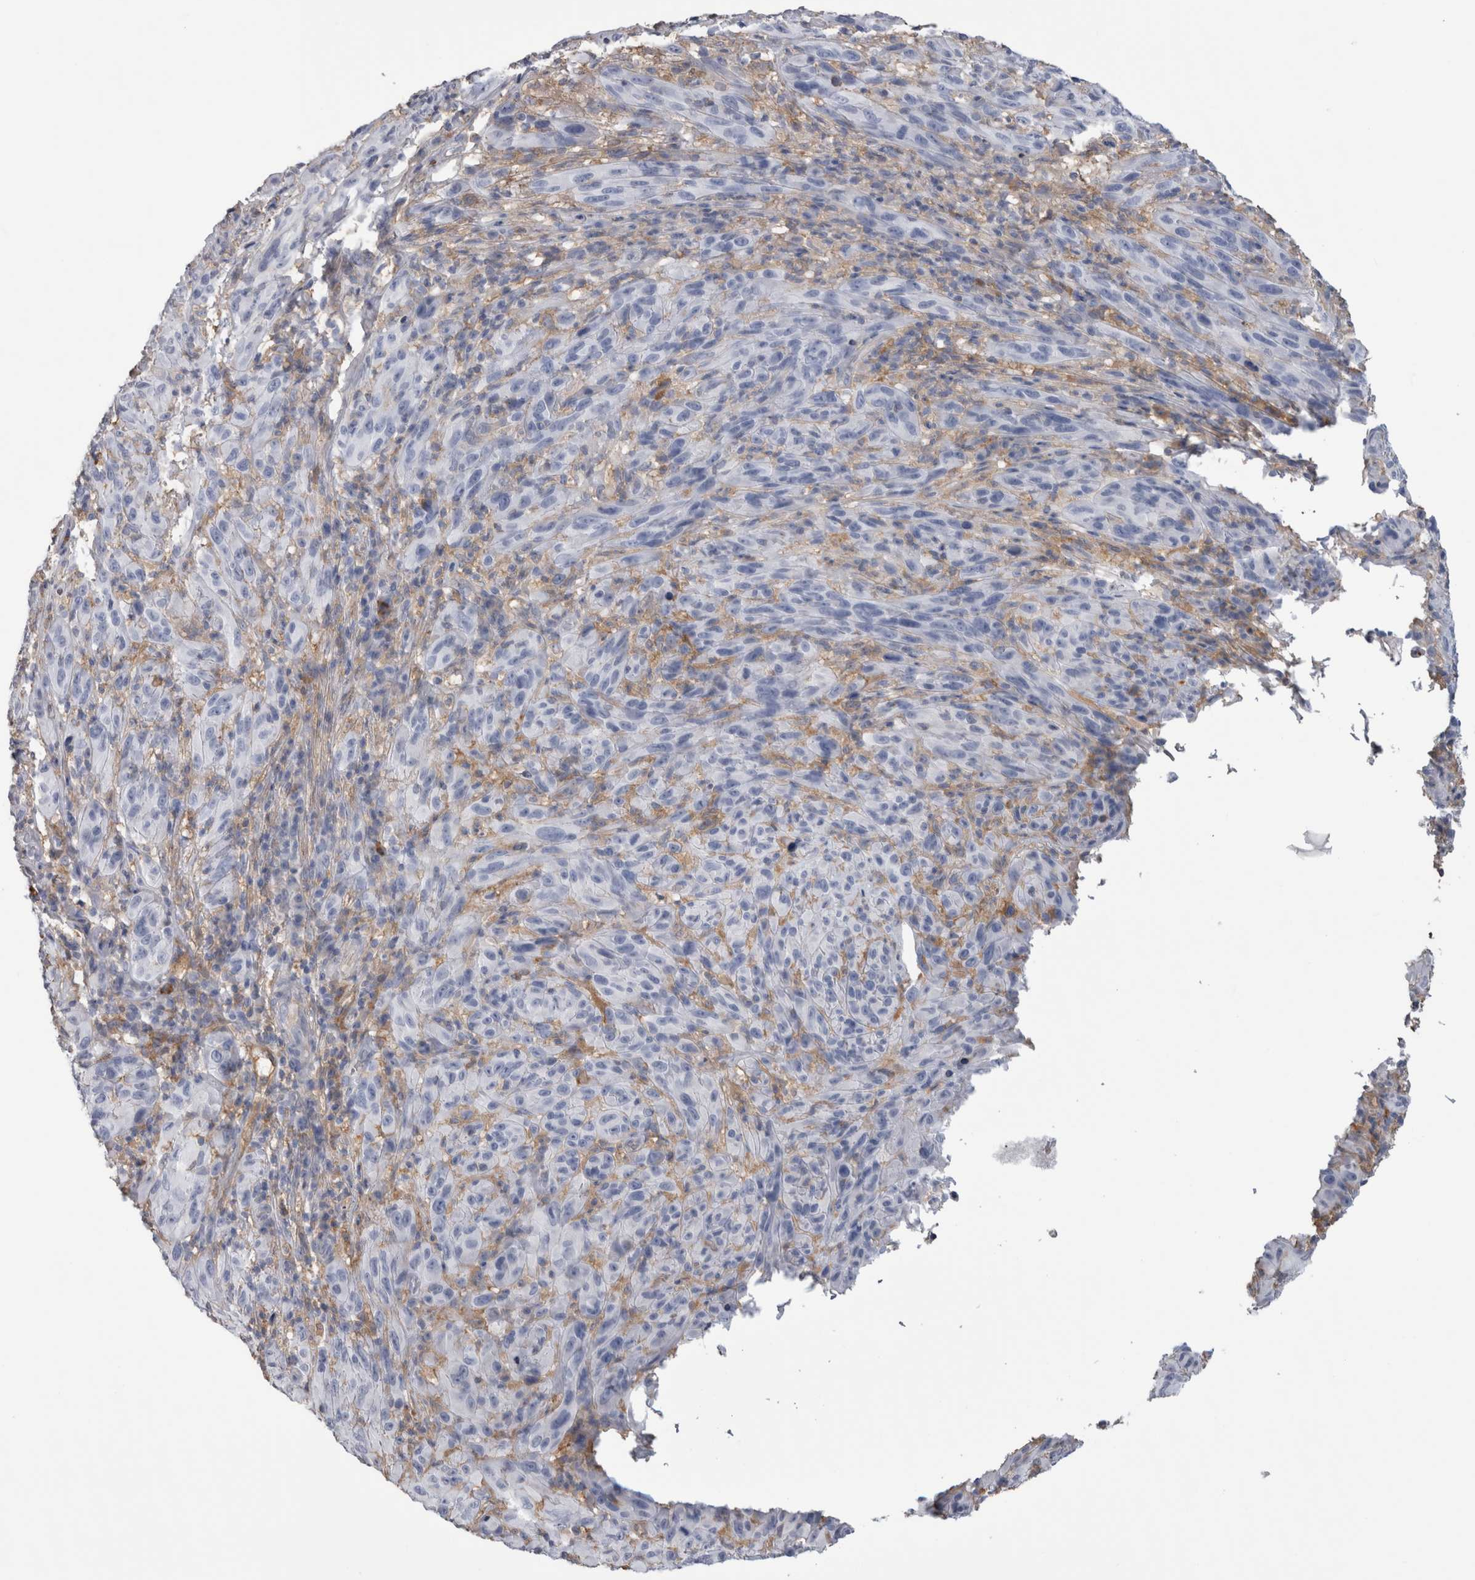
{"staining": {"intensity": "negative", "quantity": "none", "location": "none"}, "tissue": "melanoma", "cell_type": "Tumor cells", "image_type": "cancer", "snomed": [{"axis": "morphology", "description": "Malignant melanoma, NOS"}, {"axis": "topography", "description": "Skin of head"}], "caption": "IHC of malignant melanoma demonstrates no positivity in tumor cells.", "gene": "SCRN1", "patient": {"sex": "male", "age": 96}}